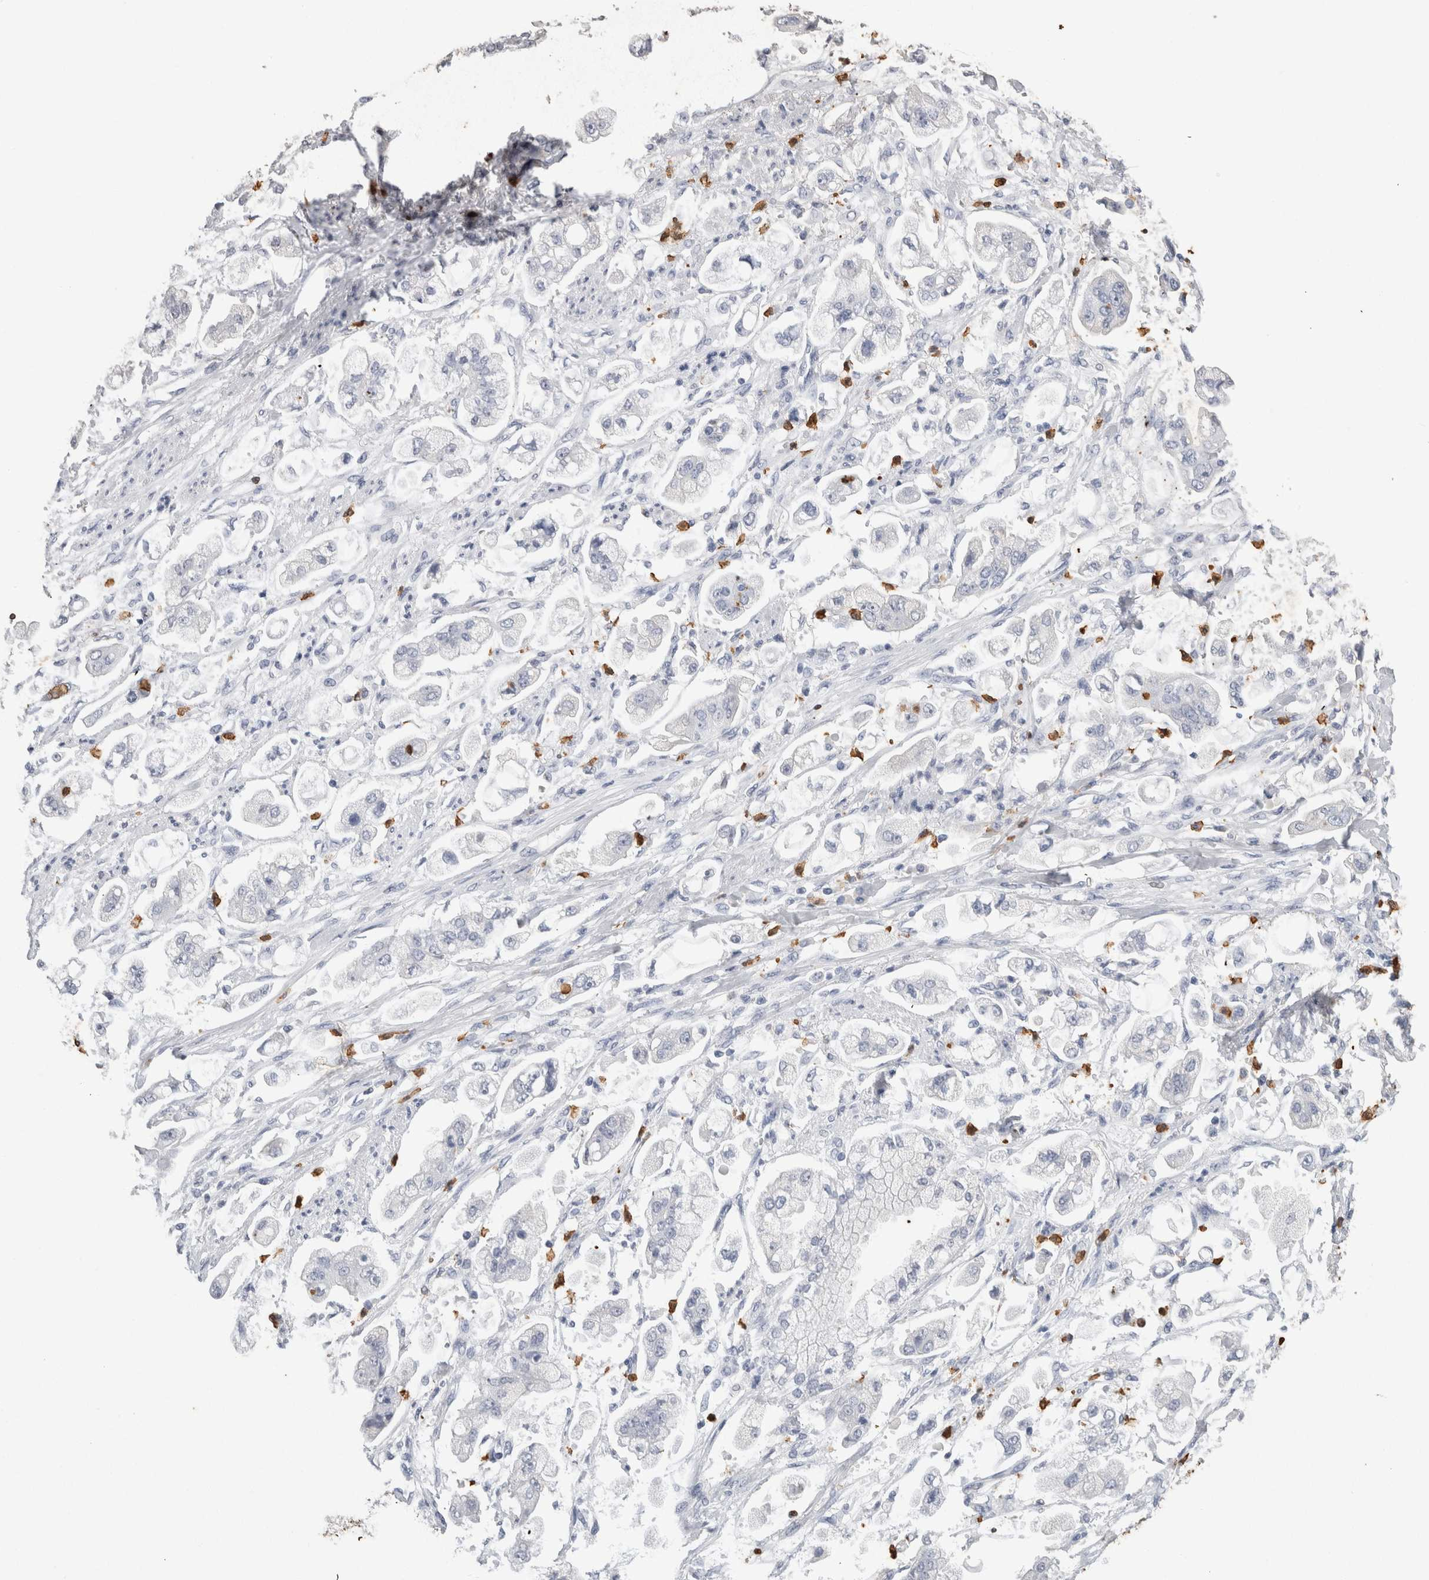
{"staining": {"intensity": "negative", "quantity": "none", "location": "none"}, "tissue": "stomach cancer", "cell_type": "Tumor cells", "image_type": "cancer", "snomed": [{"axis": "morphology", "description": "Adenocarcinoma, NOS"}, {"axis": "topography", "description": "Stomach"}], "caption": "Micrograph shows no significant protein positivity in tumor cells of stomach cancer (adenocarcinoma). The staining is performed using DAB (3,3'-diaminobenzidine) brown chromogen with nuclei counter-stained in using hematoxylin.", "gene": "S100A12", "patient": {"sex": "male", "age": 62}}